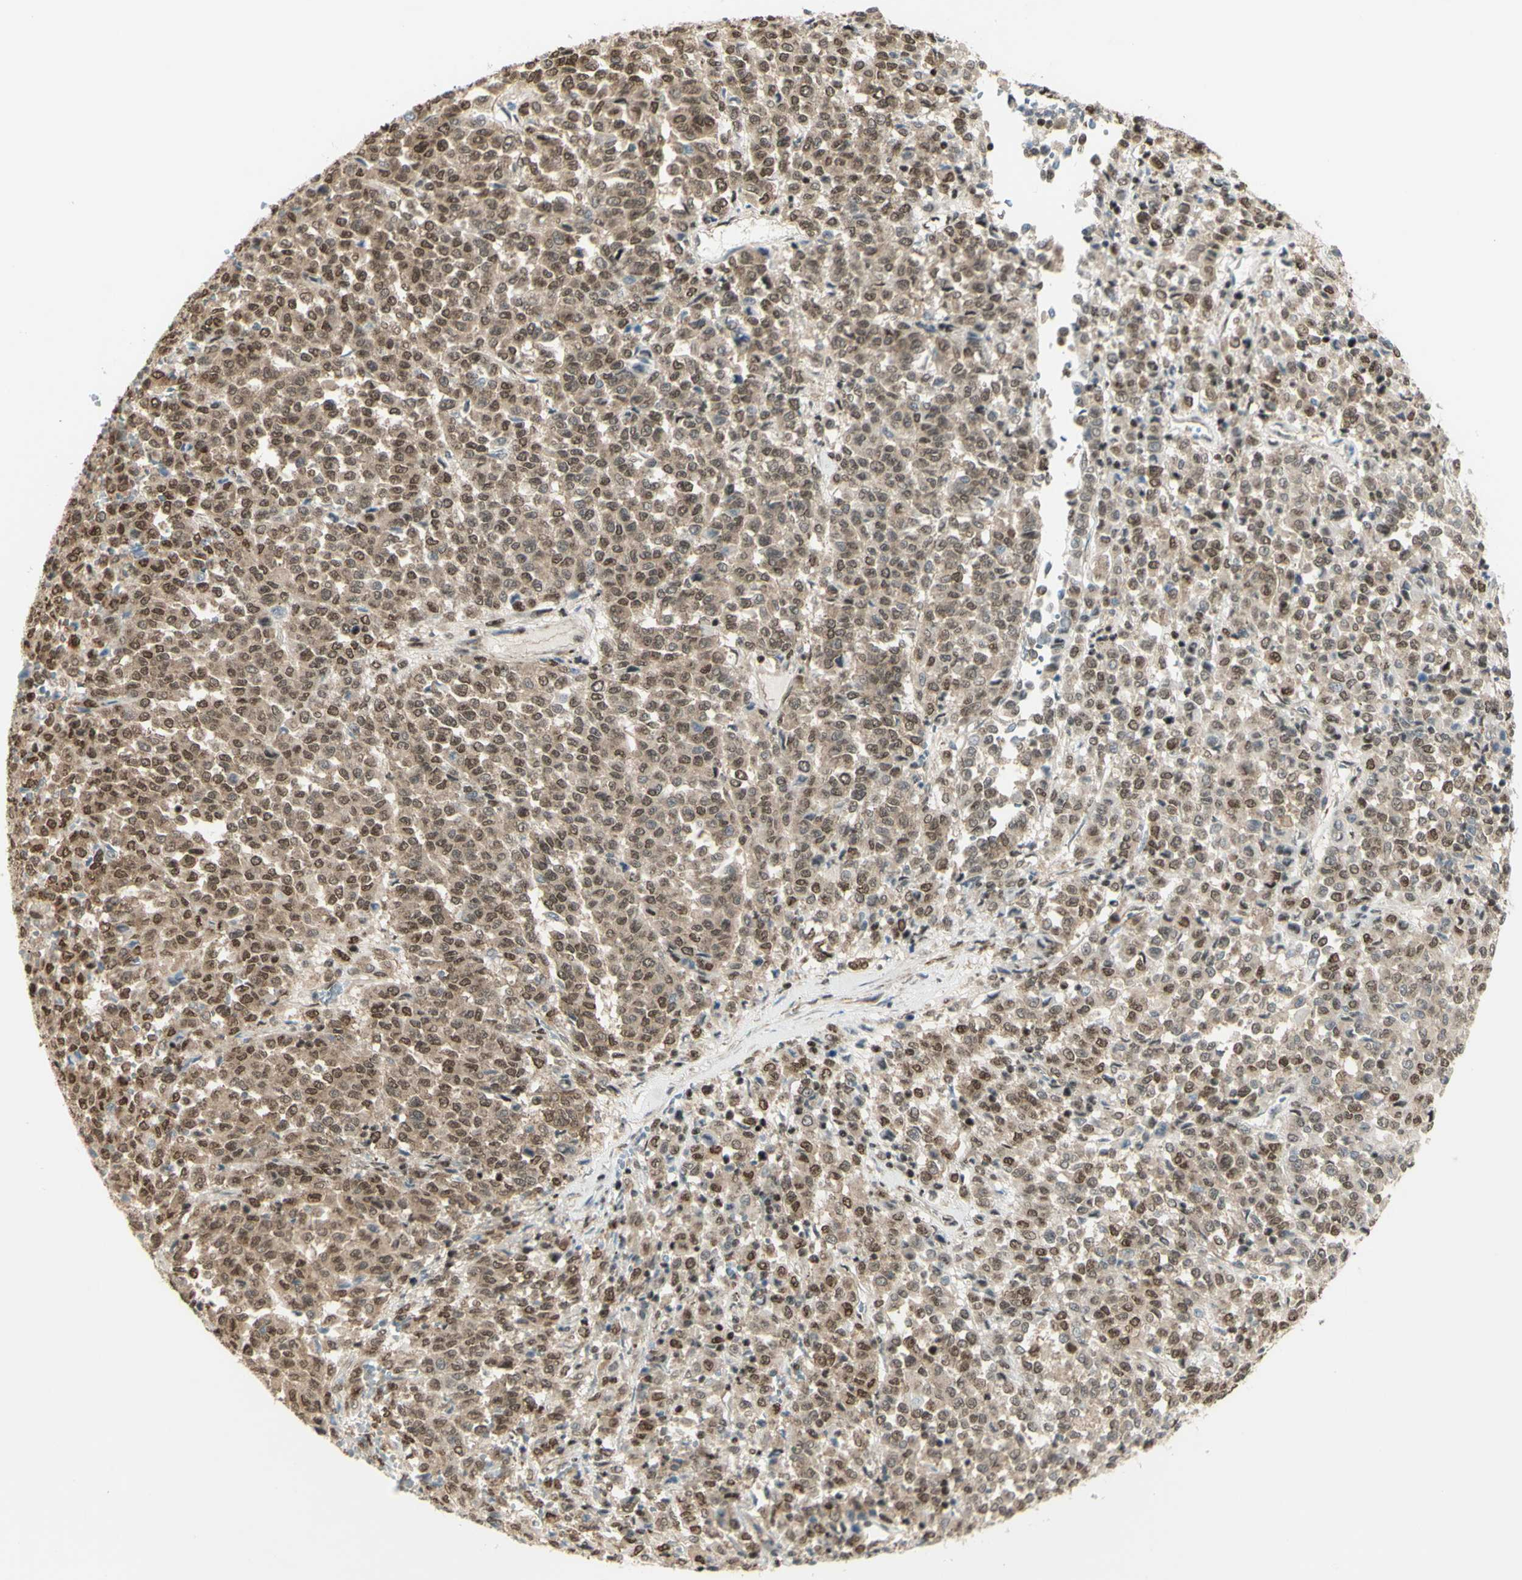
{"staining": {"intensity": "moderate", "quantity": ">75%", "location": "nuclear"}, "tissue": "melanoma", "cell_type": "Tumor cells", "image_type": "cancer", "snomed": [{"axis": "morphology", "description": "Malignant melanoma, Metastatic site"}, {"axis": "topography", "description": "Pancreas"}], "caption": "Brown immunohistochemical staining in human melanoma reveals moderate nuclear staining in approximately >75% of tumor cells.", "gene": "ZMYM6", "patient": {"sex": "female", "age": 30}}